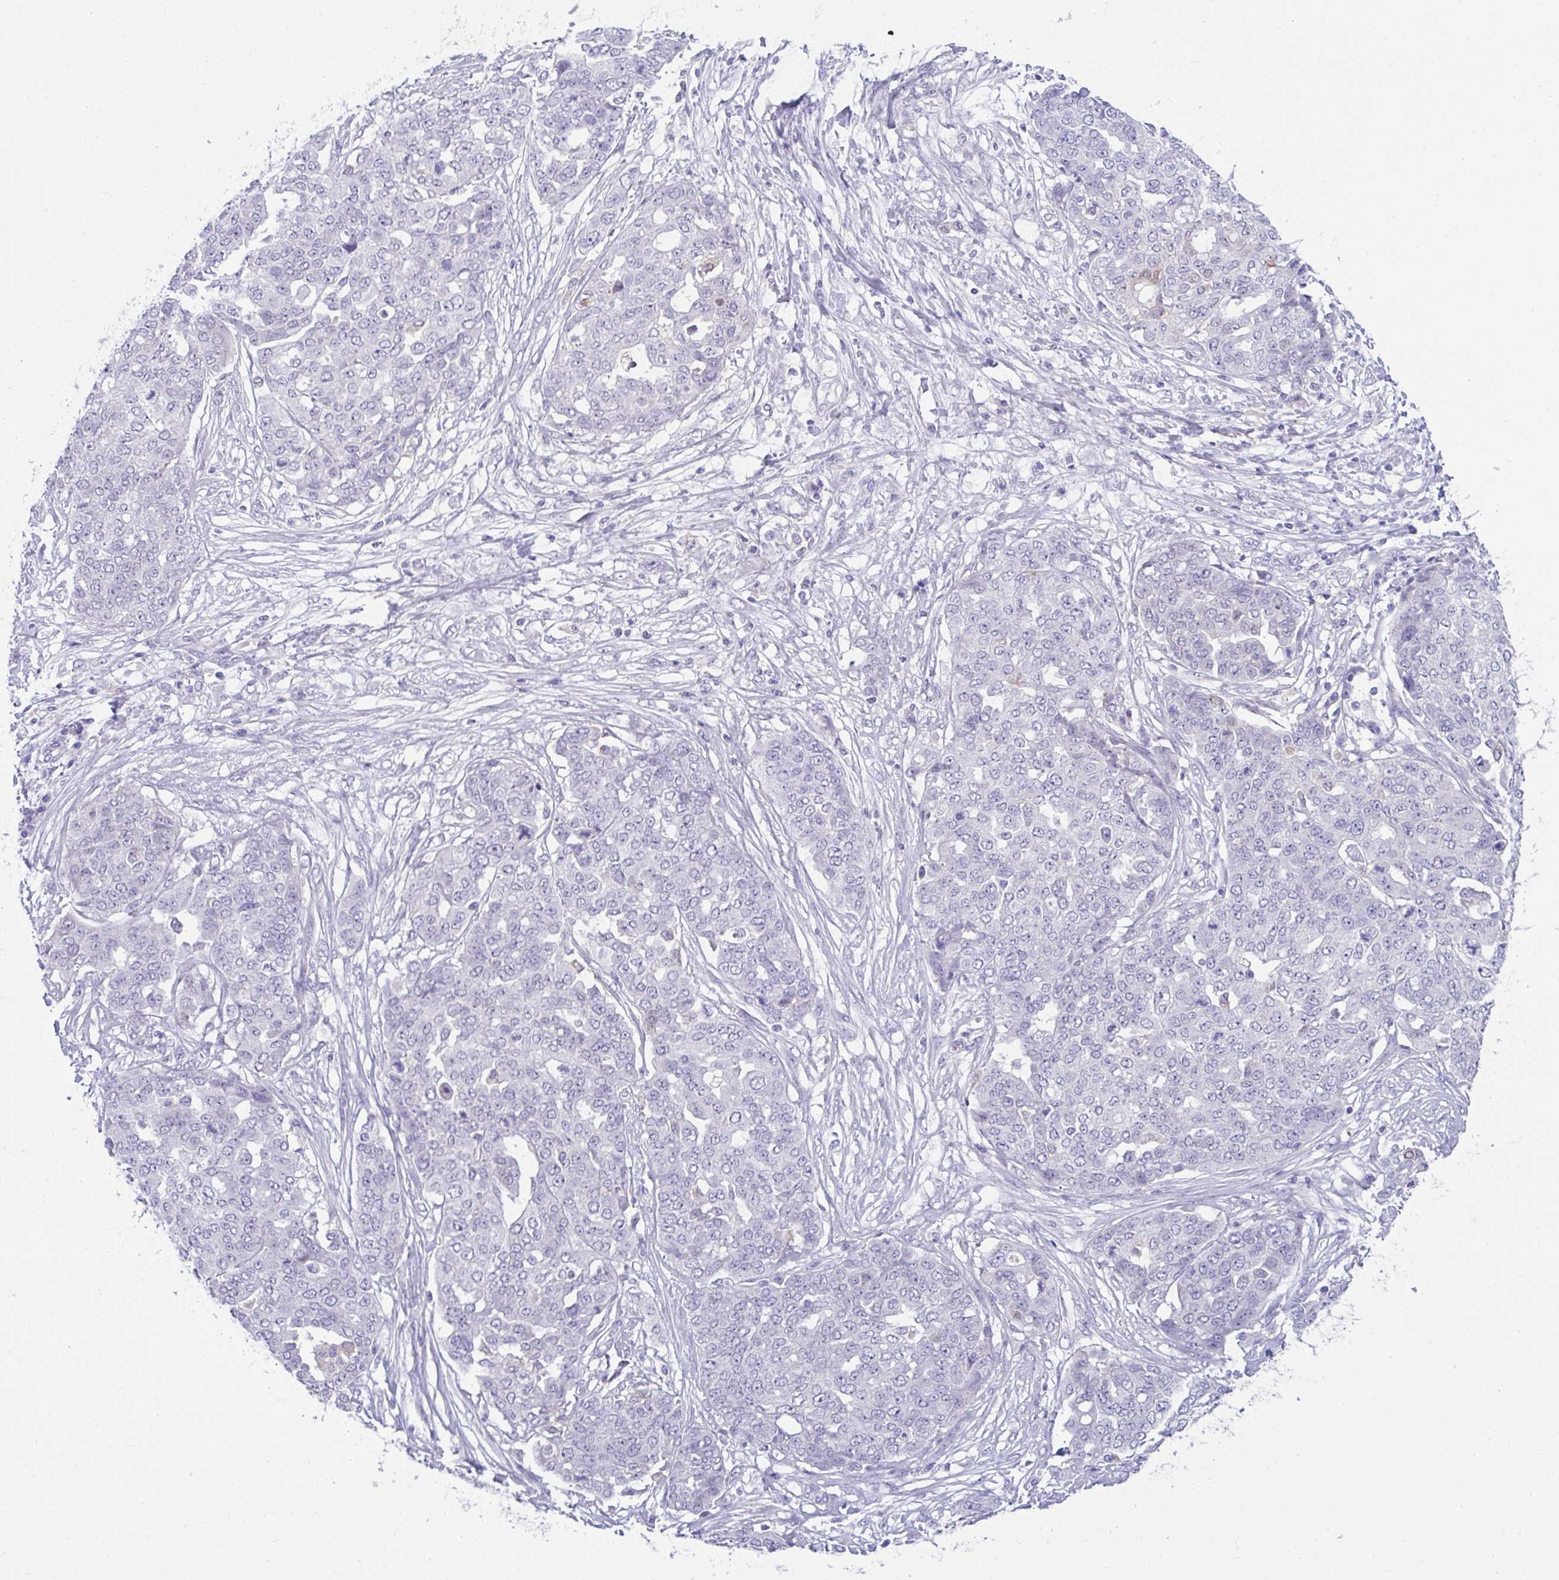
{"staining": {"intensity": "negative", "quantity": "none", "location": "none"}, "tissue": "ovarian cancer", "cell_type": "Tumor cells", "image_type": "cancer", "snomed": [{"axis": "morphology", "description": "Cystadenocarcinoma, serous, NOS"}, {"axis": "topography", "description": "Soft tissue"}, {"axis": "topography", "description": "Ovary"}], "caption": "Immunohistochemistry photomicrograph of serous cystadenocarcinoma (ovarian) stained for a protein (brown), which shows no staining in tumor cells.", "gene": "RGPD5", "patient": {"sex": "female", "age": 57}}